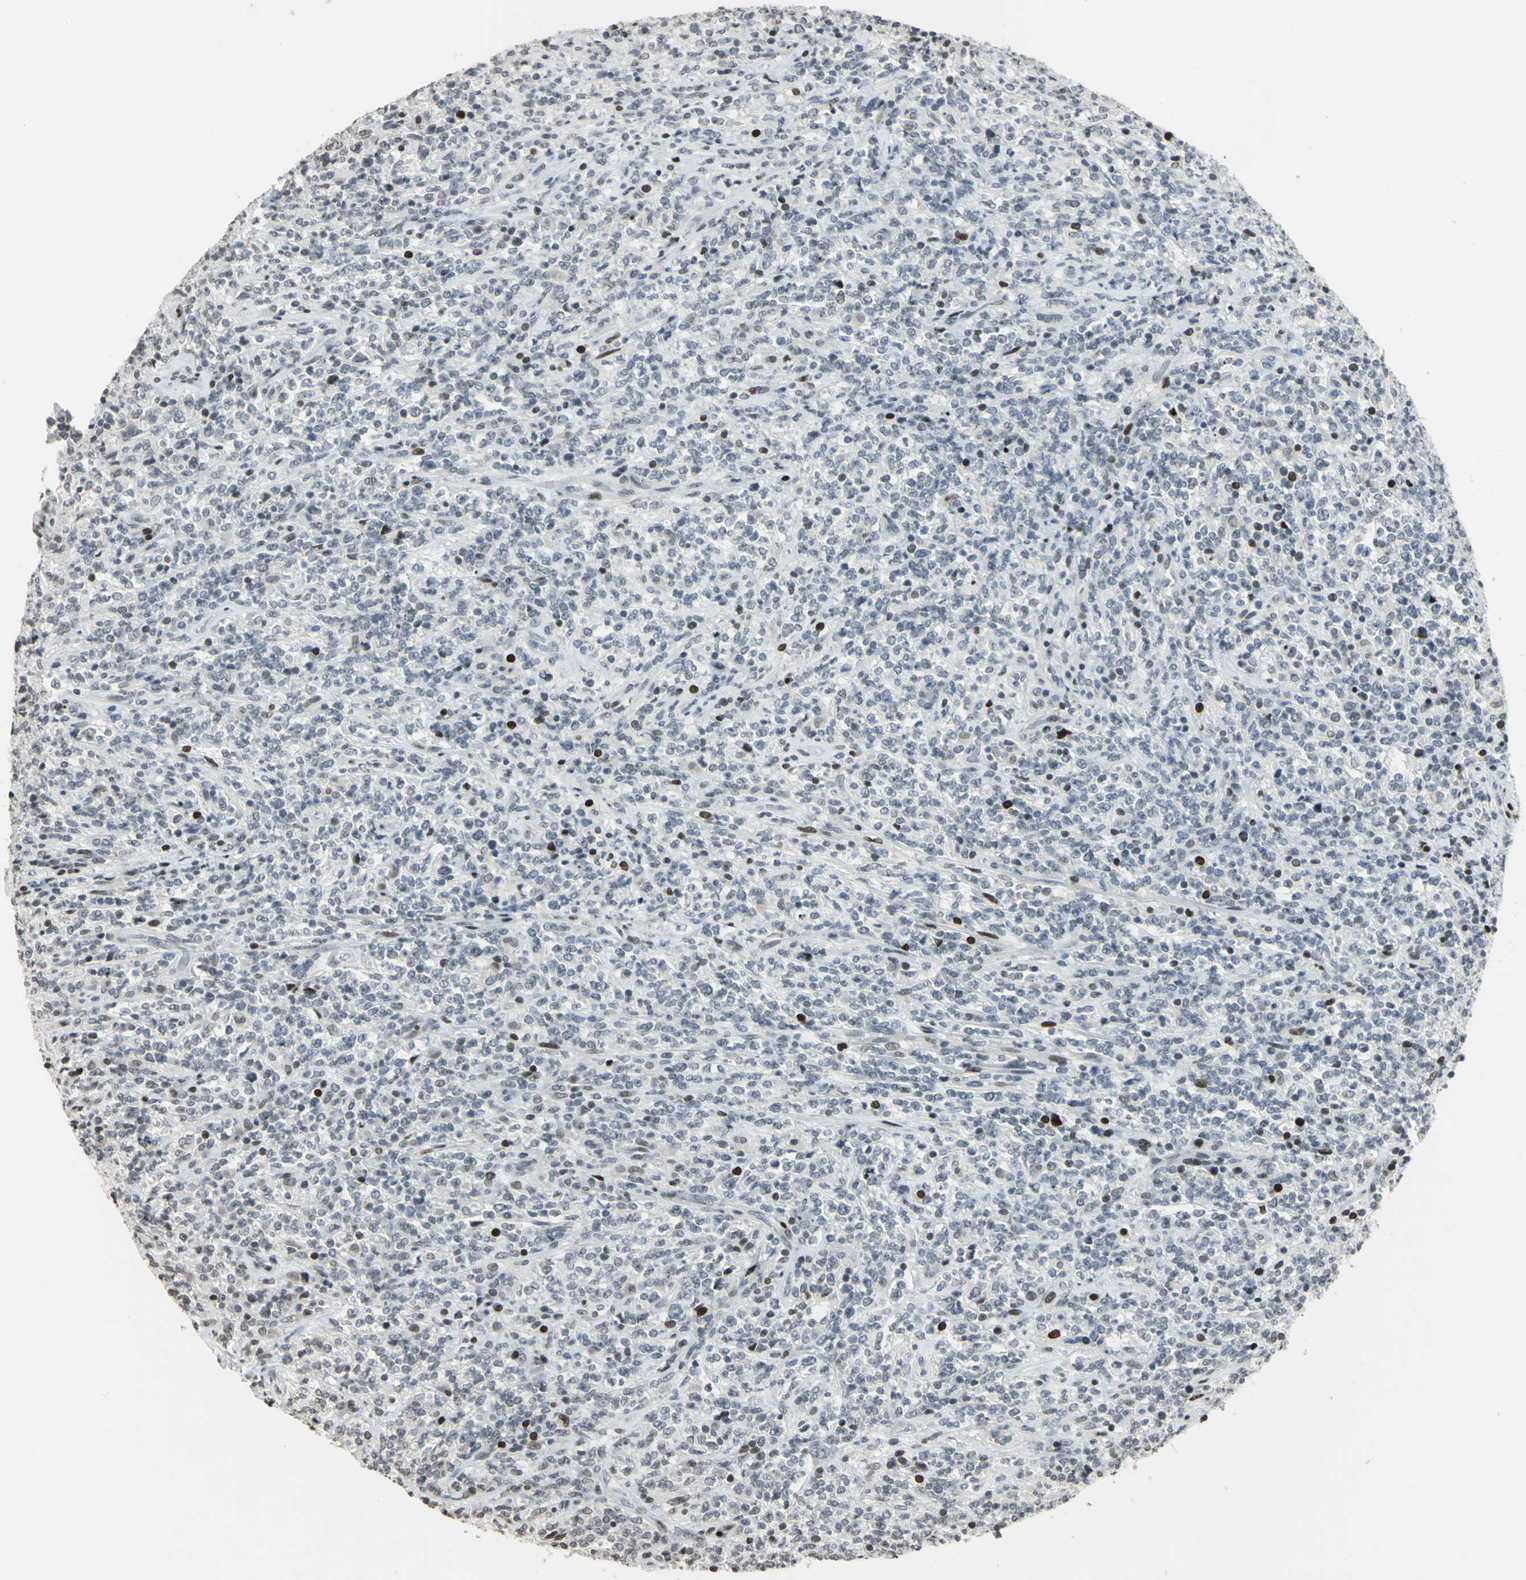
{"staining": {"intensity": "strong", "quantity": "<25%", "location": "nuclear"}, "tissue": "lymphoma", "cell_type": "Tumor cells", "image_type": "cancer", "snomed": [{"axis": "morphology", "description": "Malignant lymphoma, non-Hodgkin's type, High grade"}, {"axis": "topography", "description": "Soft tissue"}], "caption": "Lymphoma was stained to show a protein in brown. There is medium levels of strong nuclear staining in about <25% of tumor cells.", "gene": "KDM1A", "patient": {"sex": "male", "age": 18}}